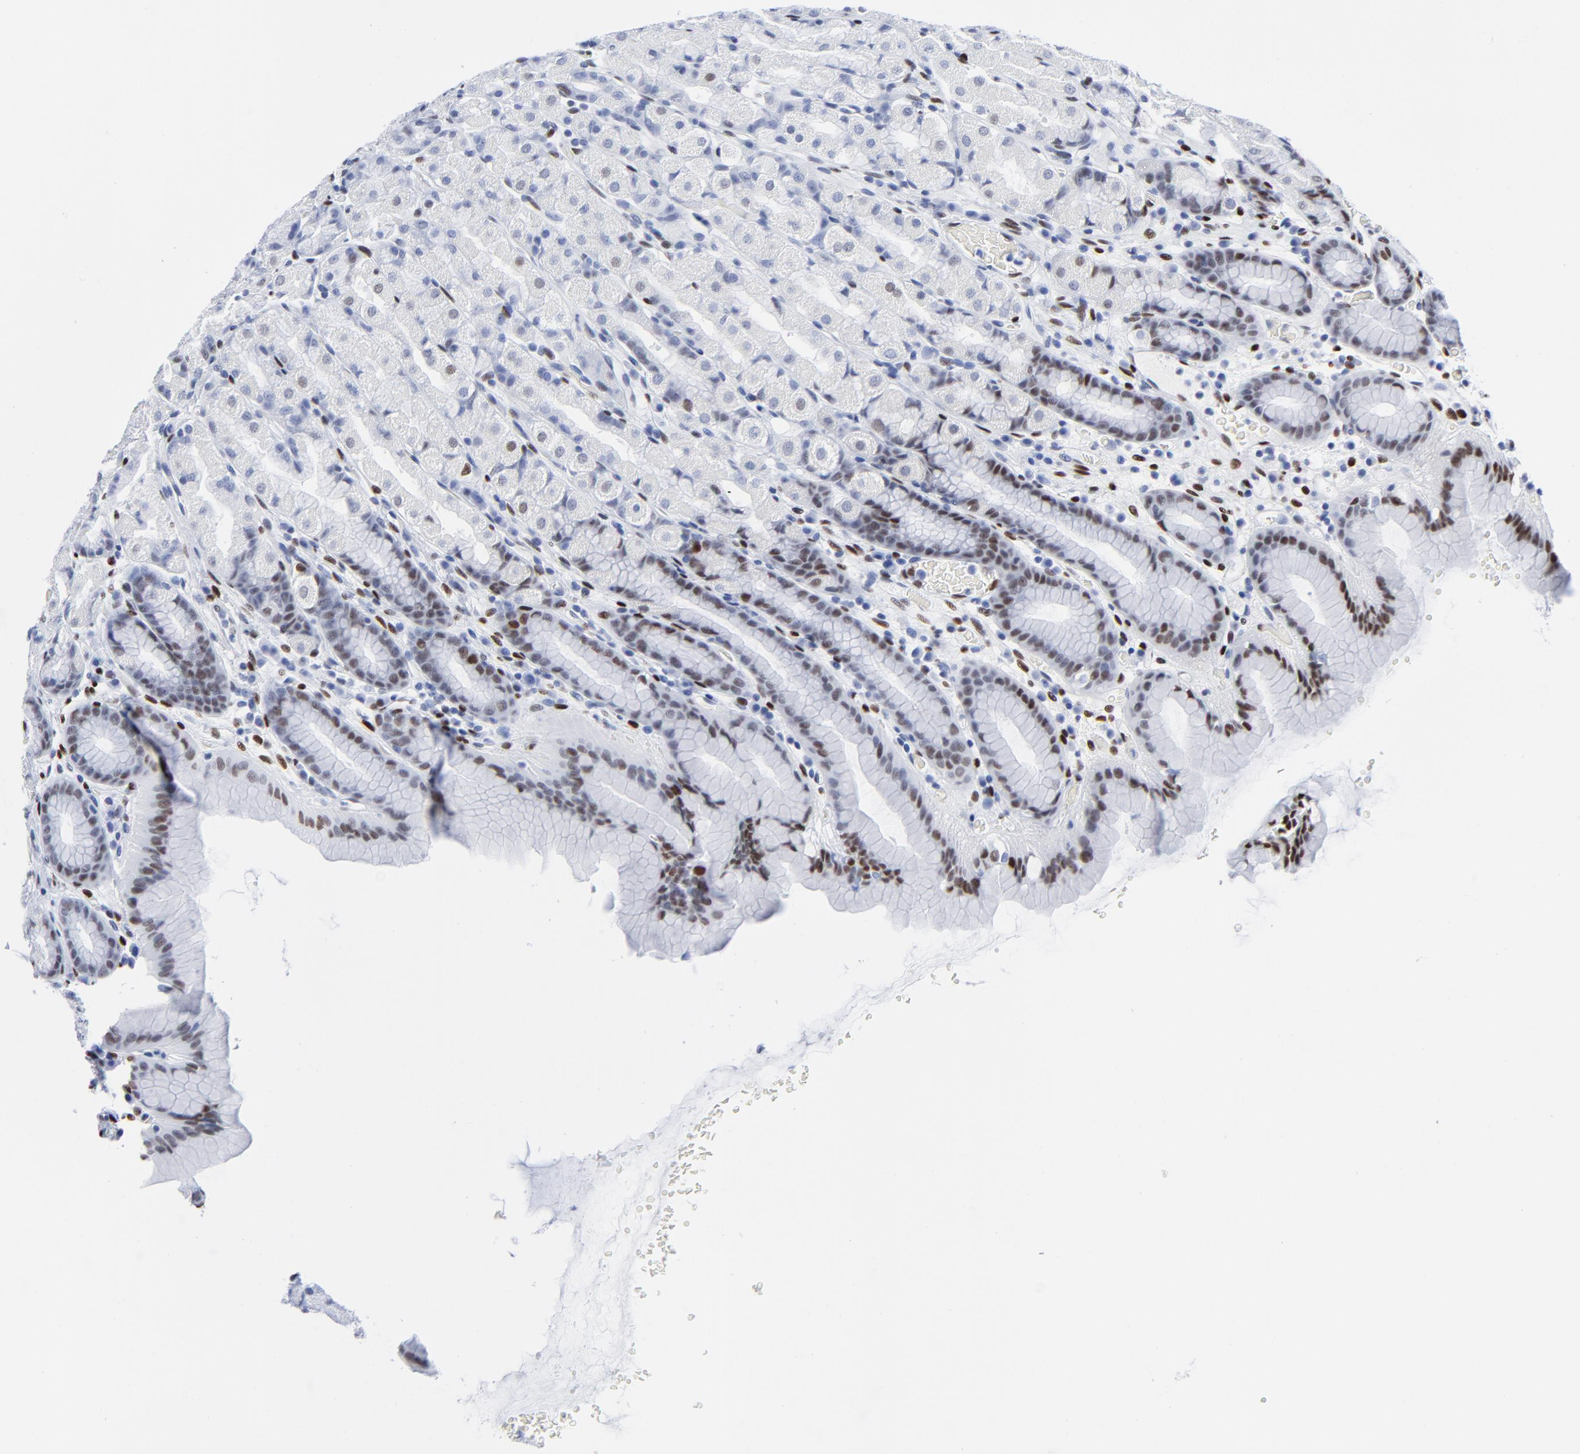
{"staining": {"intensity": "moderate", "quantity": "25%-75%", "location": "nuclear"}, "tissue": "stomach", "cell_type": "Glandular cells", "image_type": "normal", "snomed": [{"axis": "morphology", "description": "Normal tissue, NOS"}, {"axis": "topography", "description": "Stomach, upper"}], "caption": "Immunohistochemical staining of unremarkable human stomach exhibits medium levels of moderate nuclear staining in approximately 25%-75% of glandular cells. Nuclei are stained in blue.", "gene": "JUN", "patient": {"sex": "male", "age": 68}}